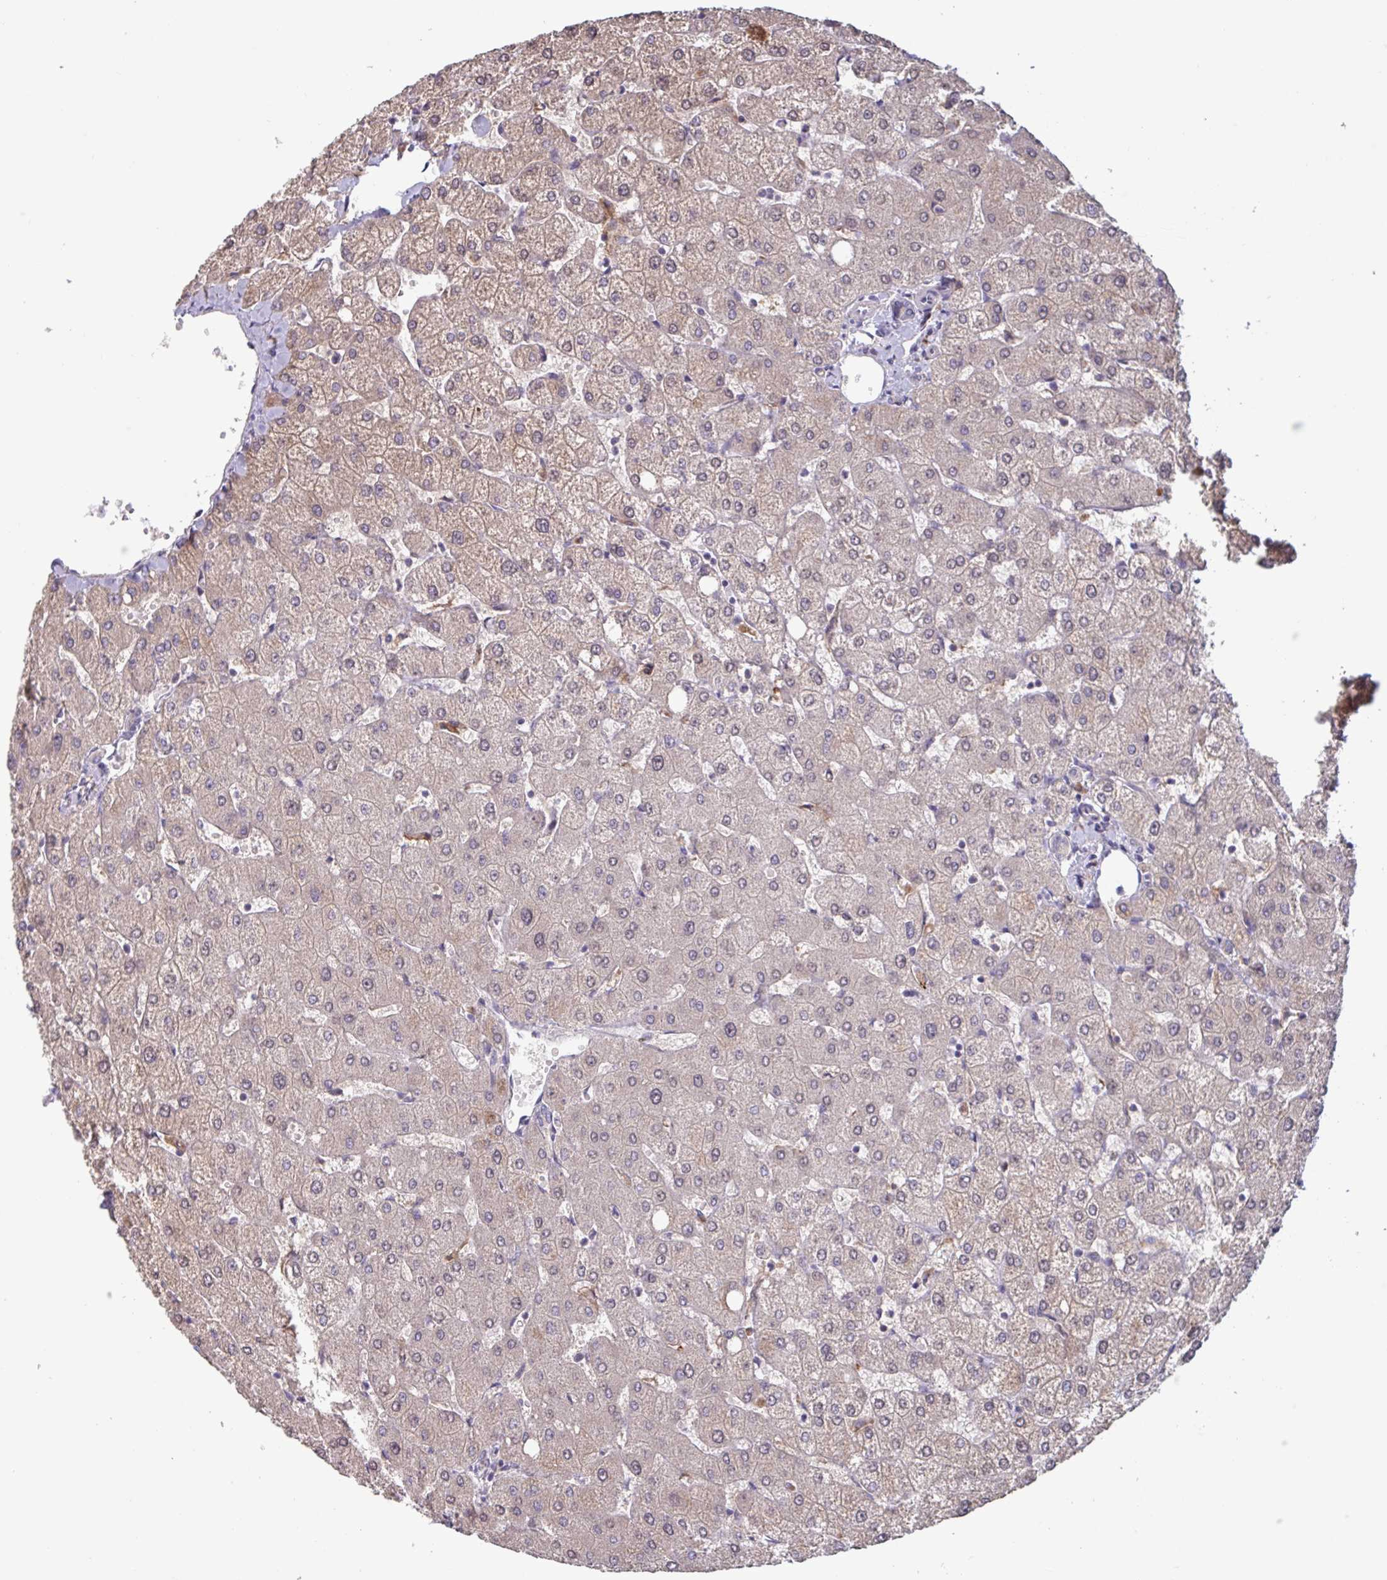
{"staining": {"intensity": "negative", "quantity": "none", "location": "none"}, "tissue": "liver", "cell_type": "Cholangiocytes", "image_type": "normal", "snomed": [{"axis": "morphology", "description": "Normal tissue, NOS"}, {"axis": "topography", "description": "Liver"}], "caption": "This is a image of immunohistochemistry (IHC) staining of benign liver, which shows no positivity in cholangiocytes. (Immunohistochemistry, brightfield microscopy, high magnification).", "gene": "CD1E", "patient": {"sex": "female", "age": 54}}